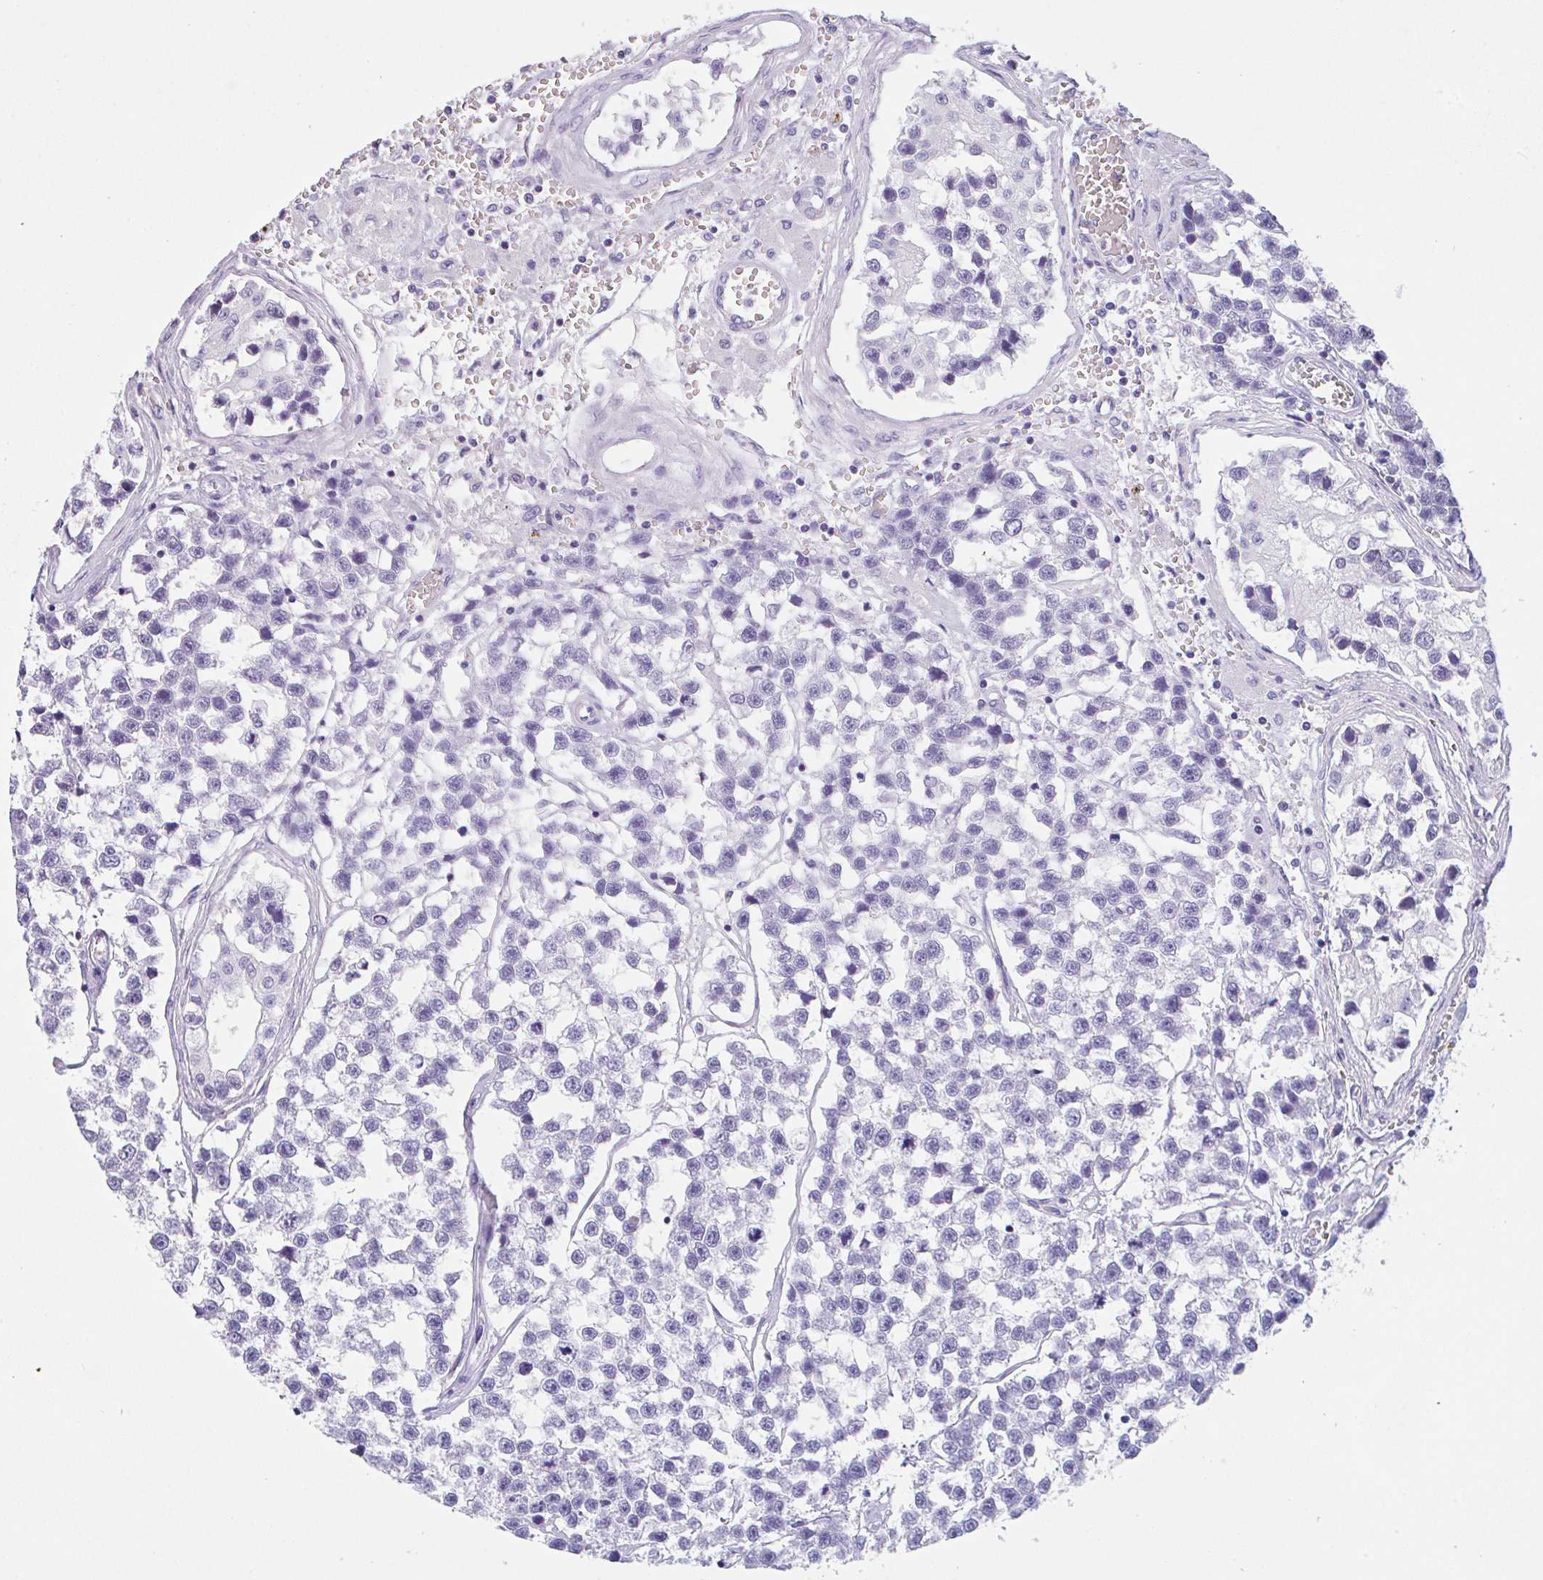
{"staining": {"intensity": "negative", "quantity": "none", "location": "none"}, "tissue": "testis cancer", "cell_type": "Tumor cells", "image_type": "cancer", "snomed": [{"axis": "morphology", "description": "Seminoma, NOS"}, {"axis": "topography", "description": "Testis"}], "caption": "Tumor cells show no significant positivity in testis cancer (seminoma).", "gene": "TAS2R41", "patient": {"sex": "male", "age": 26}}